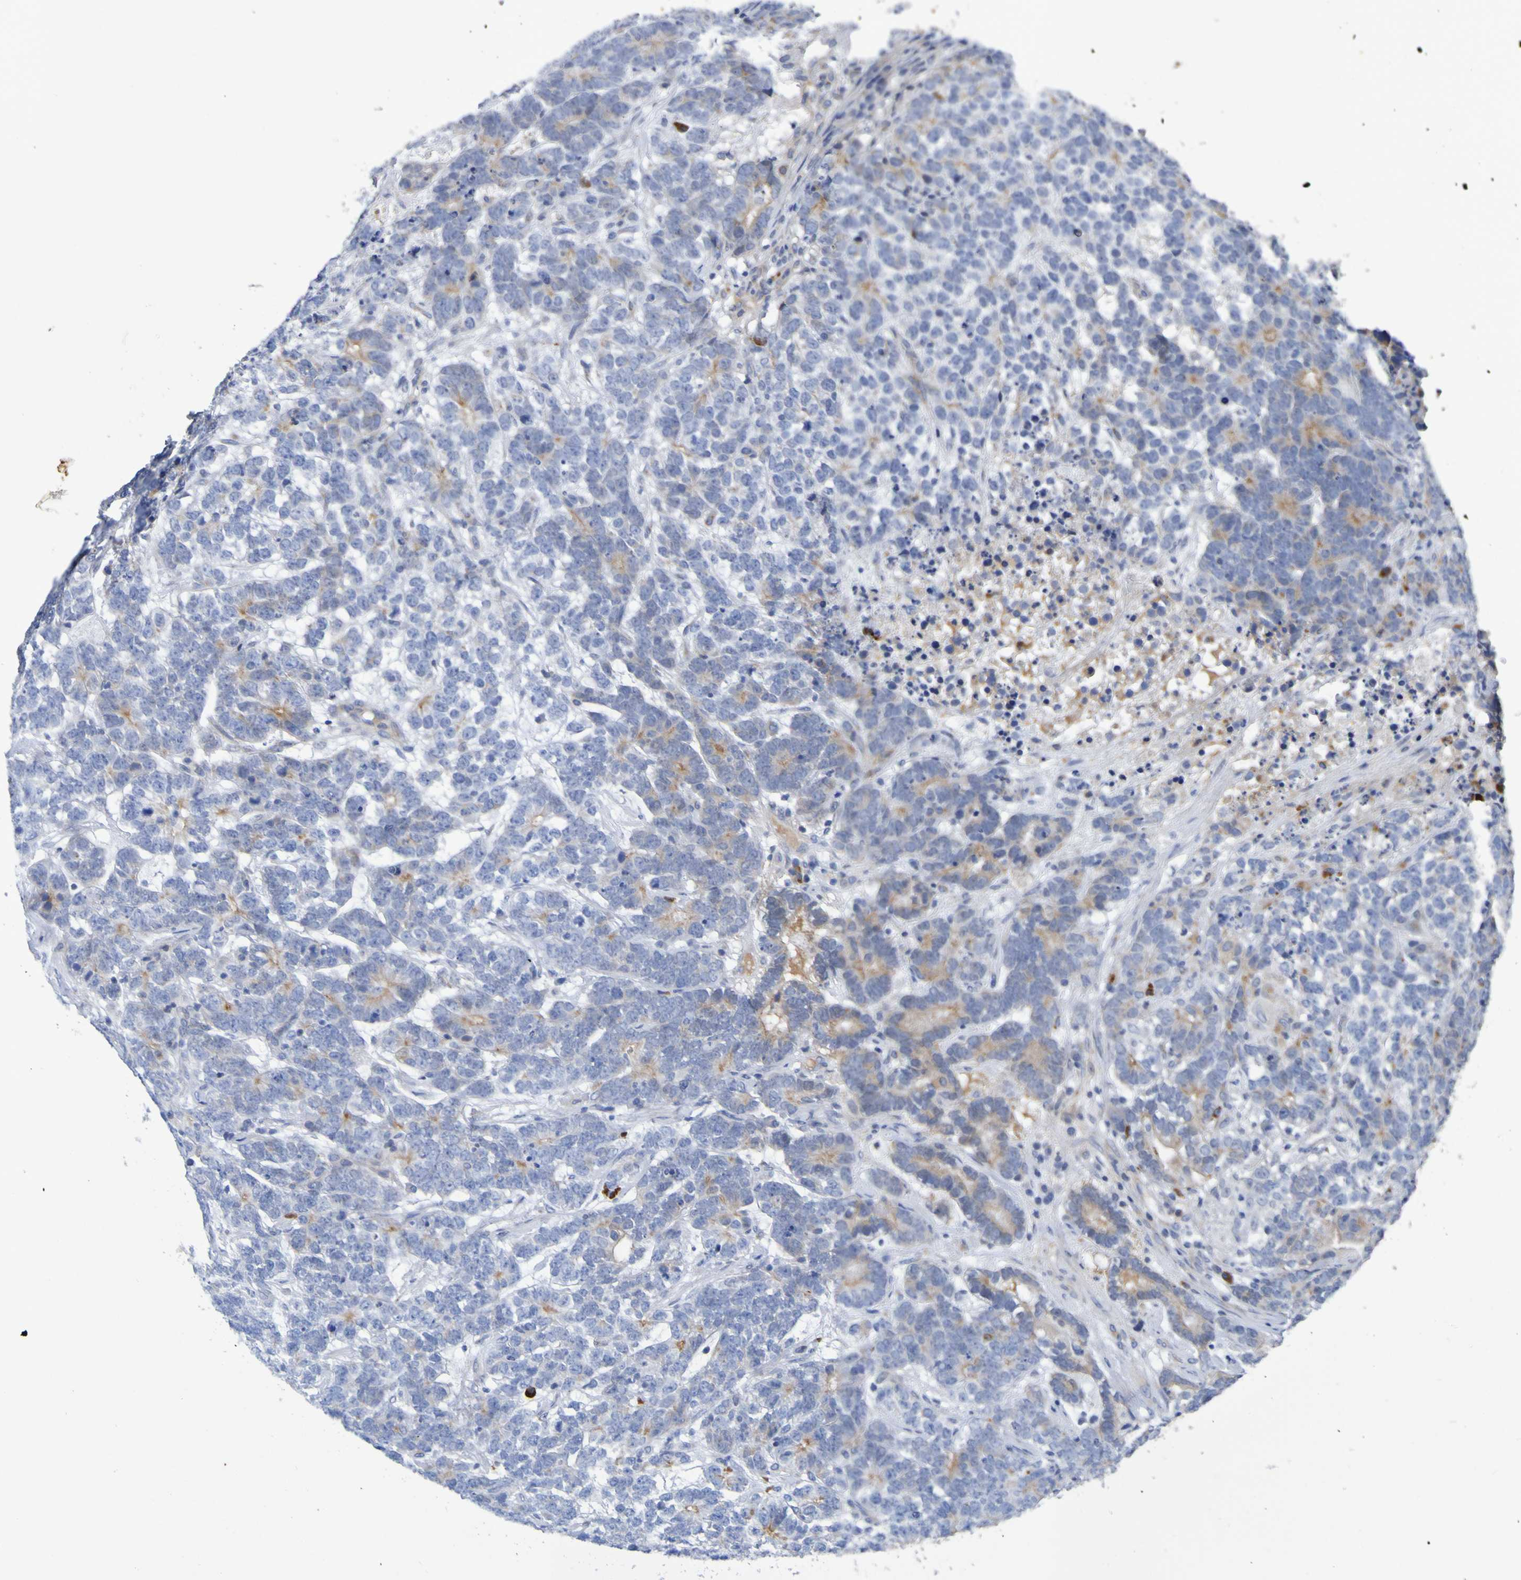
{"staining": {"intensity": "moderate", "quantity": "25%-75%", "location": "cytoplasmic/membranous"}, "tissue": "testis cancer", "cell_type": "Tumor cells", "image_type": "cancer", "snomed": [{"axis": "morphology", "description": "Carcinoma, Embryonal, NOS"}, {"axis": "topography", "description": "Testis"}], "caption": "Testis cancer (embryonal carcinoma) was stained to show a protein in brown. There is medium levels of moderate cytoplasmic/membranous positivity in approximately 25%-75% of tumor cells.", "gene": "C11orf24", "patient": {"sex": "male", "age": 26}}